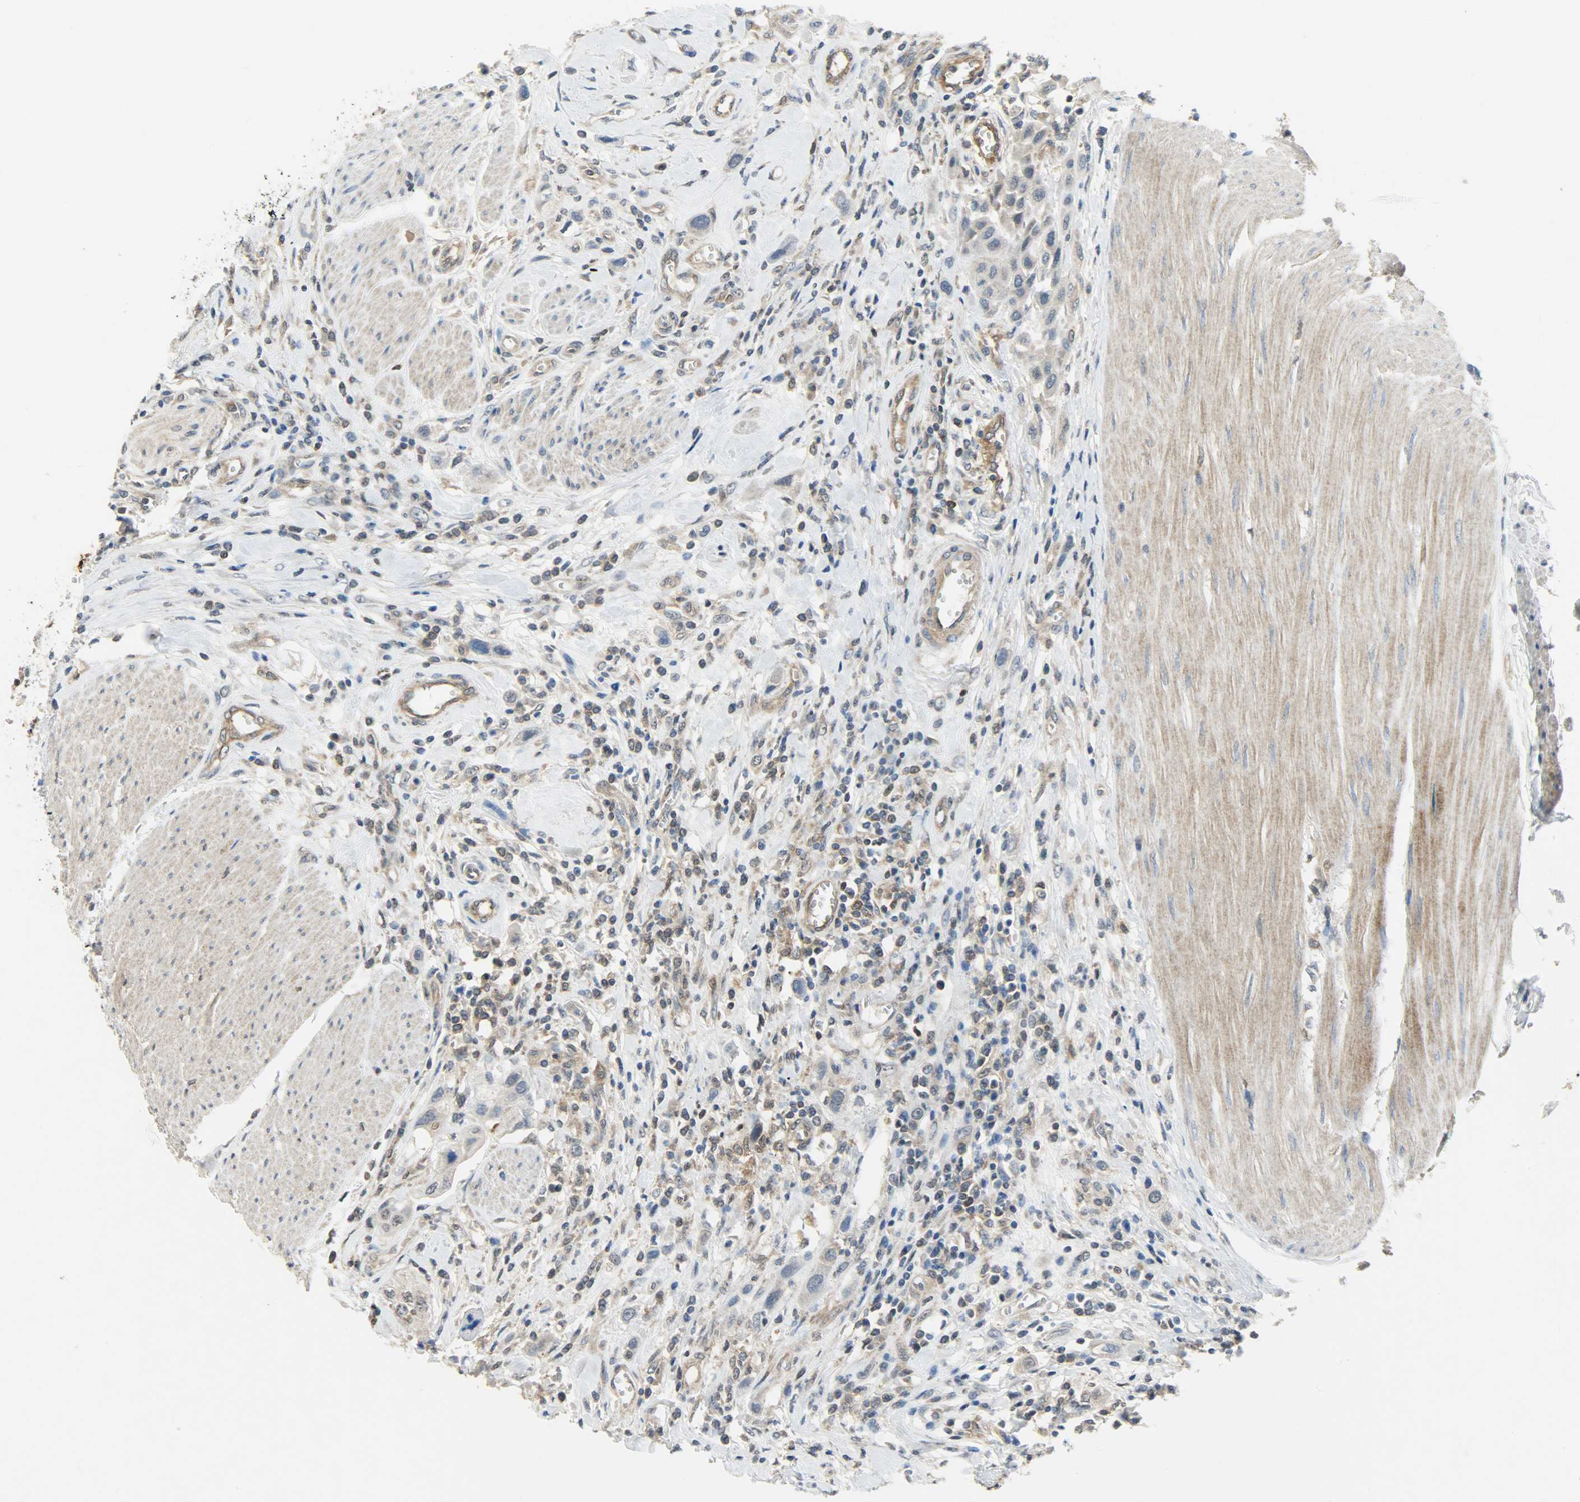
{"staining": {"intensity": "negative", "quantity": "none", "location": "none"}, "tissue": "urothelial cancer", "cell_type": "Tumor cells", "image_type": "cancer", "snomed": [{"axis": "morphology", "description": "Urothelial carcinoma, High grade"}, {"axis": "topography", "description": "Urinary bladder"}], "caption": "This is an immunohistochemistry (IHC) photomicrograph of human urothelial carcinoma (high-grade). There is no expression in tumor cells.", "gene": "TRIM21", "patient": {"sex": "male", "age": 50}}